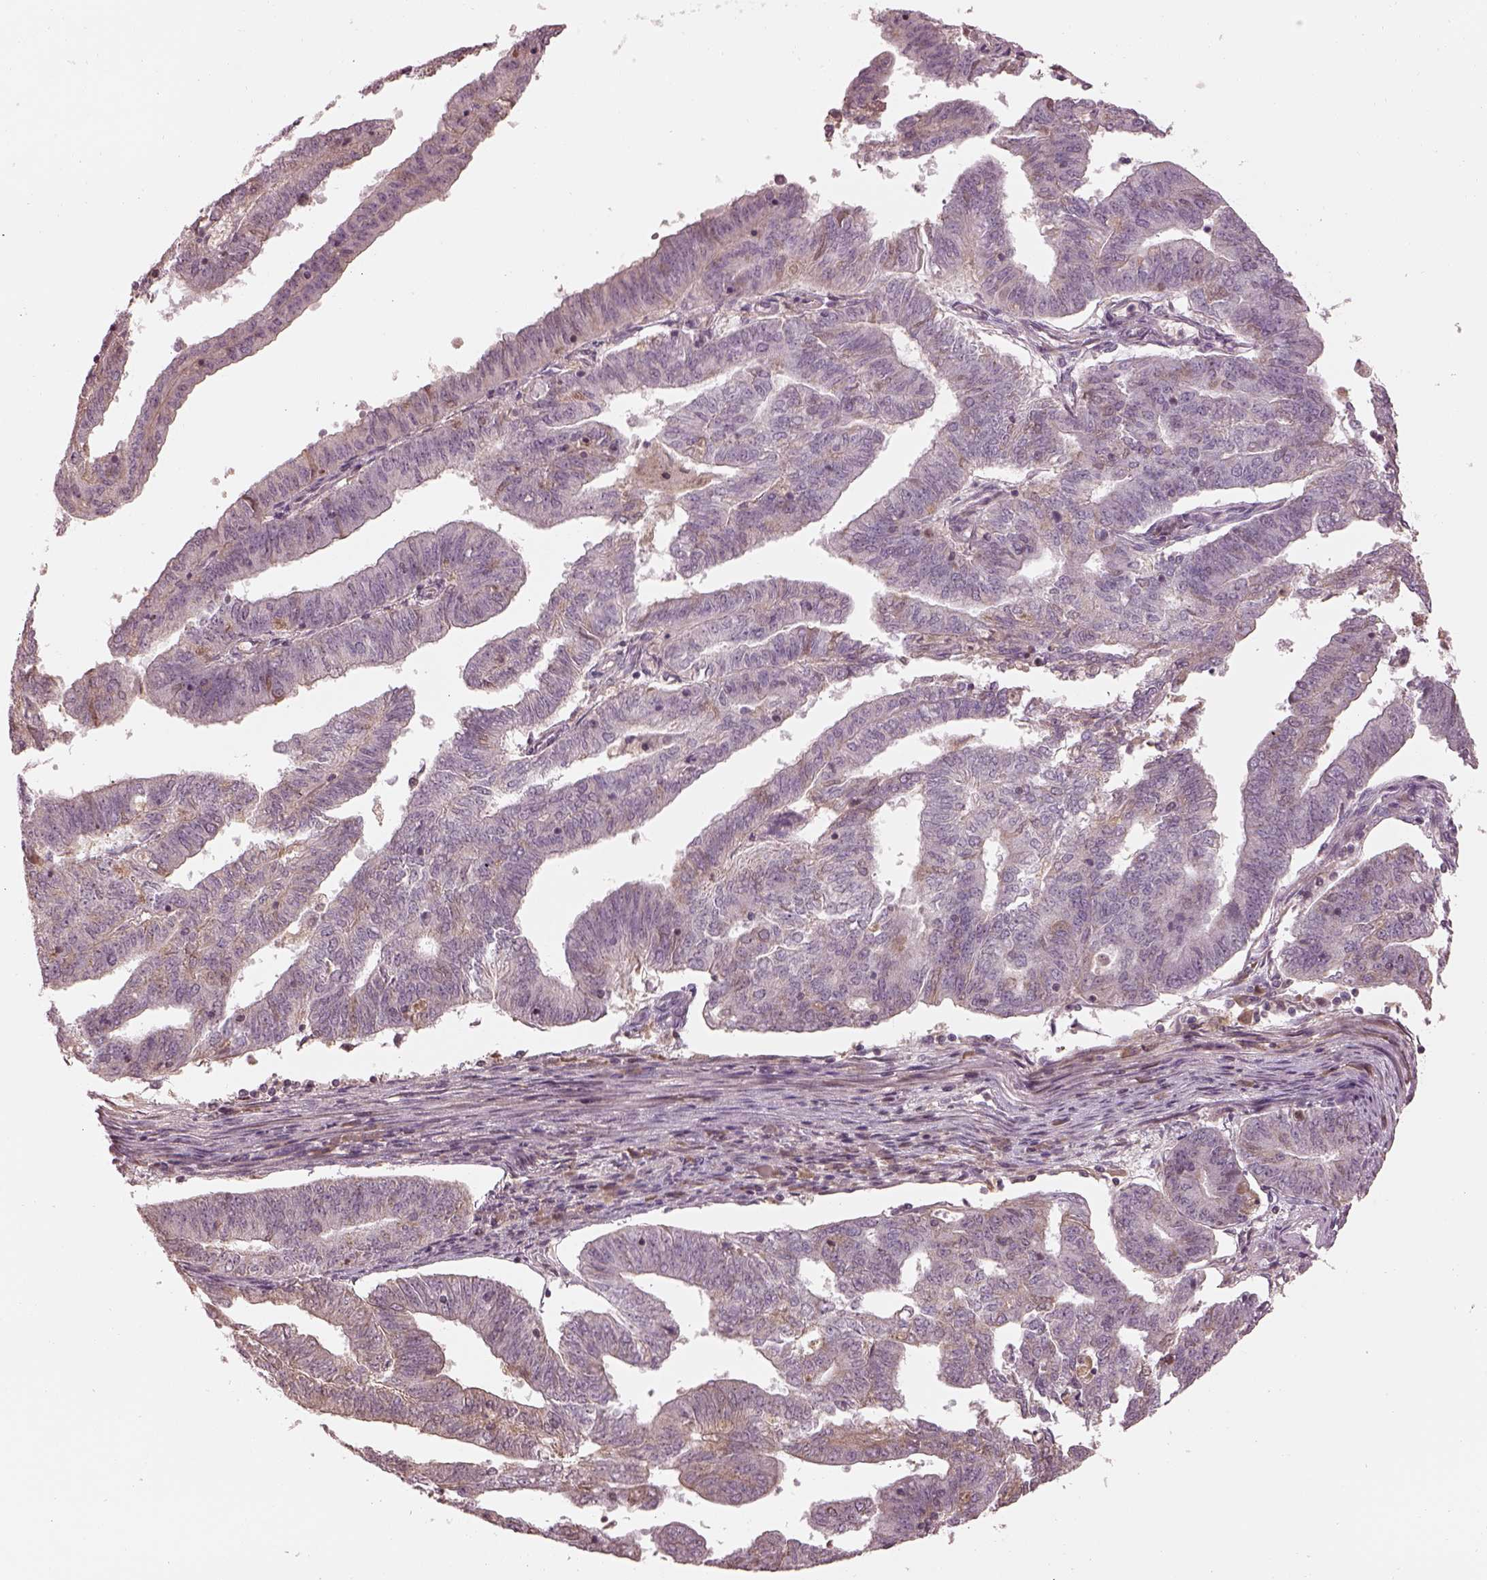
{"staining": {"intensity": "weak", "quantity": "<25%", "location": "cytoplasmic/membranous"}, "tissue": "endometrial cancer", "cell_type": "Tumor cells", "image_type": "cancer", "snomed": [{"axis": "morphology", "description": "Adenocarcinoma, NOS"}, {"axis": "topography", "description": "Endometrium"}], "caption": "Protein analysis of endometrial adenocarcinoma reveals no significant expression in tumor cells. (Brightfield microscopy of DAB (3,3'-diaminobenzidine) immunohistochemistry at high magnification).", "gene": "TLX3", "patient": {"sex": "female", "age": 82}}